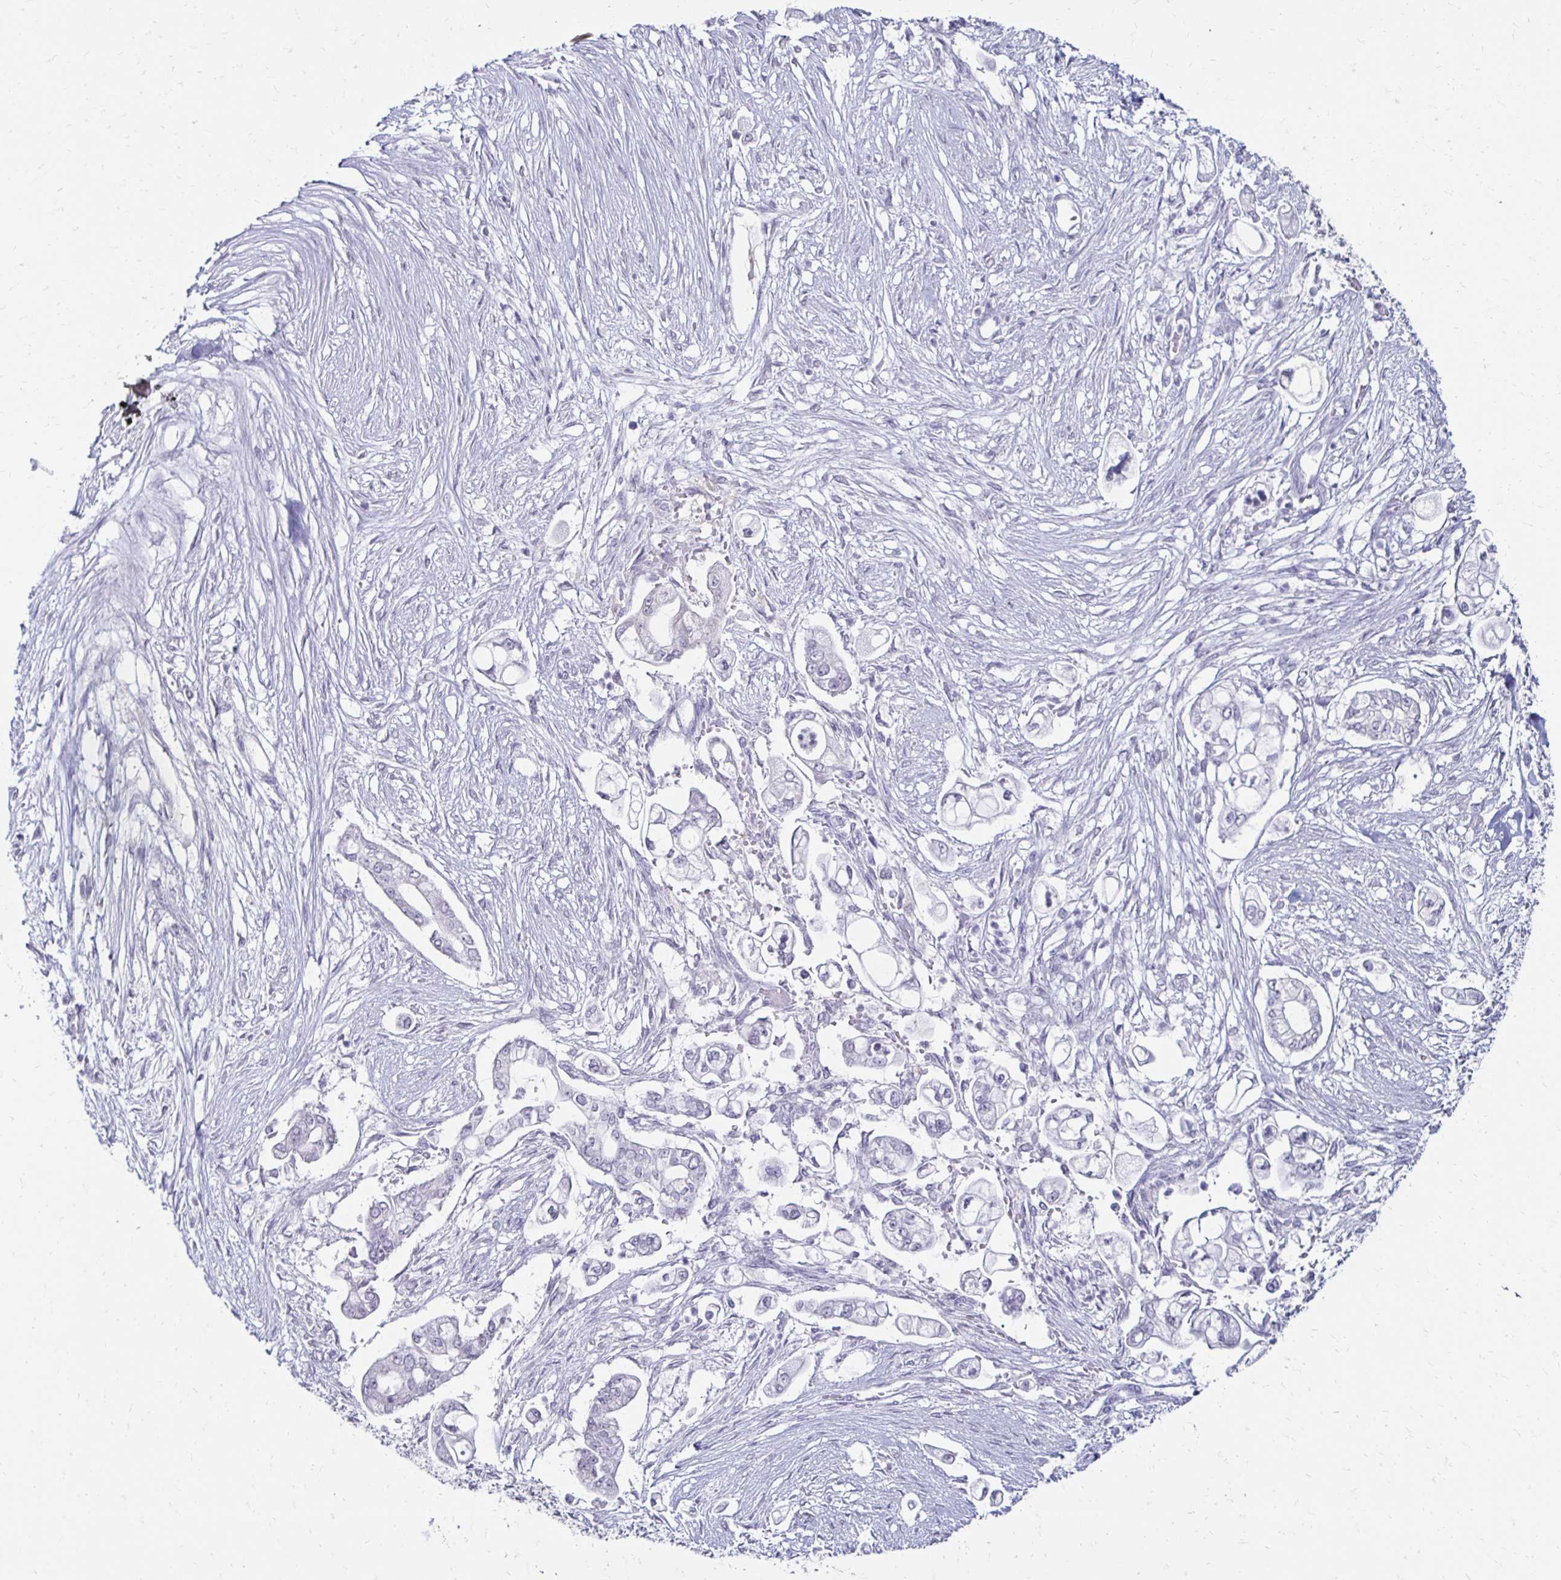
{"staining": {"intensity": "negative", "quantity": "none", "location": "none"}, "tissue": "pancreatic cancer", "cell_type": "Tumor cells", "image_type": "cancer", "snomed": [{"axis": "morphology", "description": "Adenocarcinoma, NOS"}, {"axis": "topography", "description": "Pancreas"}], "caption": "Tumor cells show no significant protein expression in pancreatic adenocarcinoma. (DAB immunohistochemistry with hematoxylin counter stain).", "gene": "TOMM34", "patient": {"sex": "female", "age": 69}}